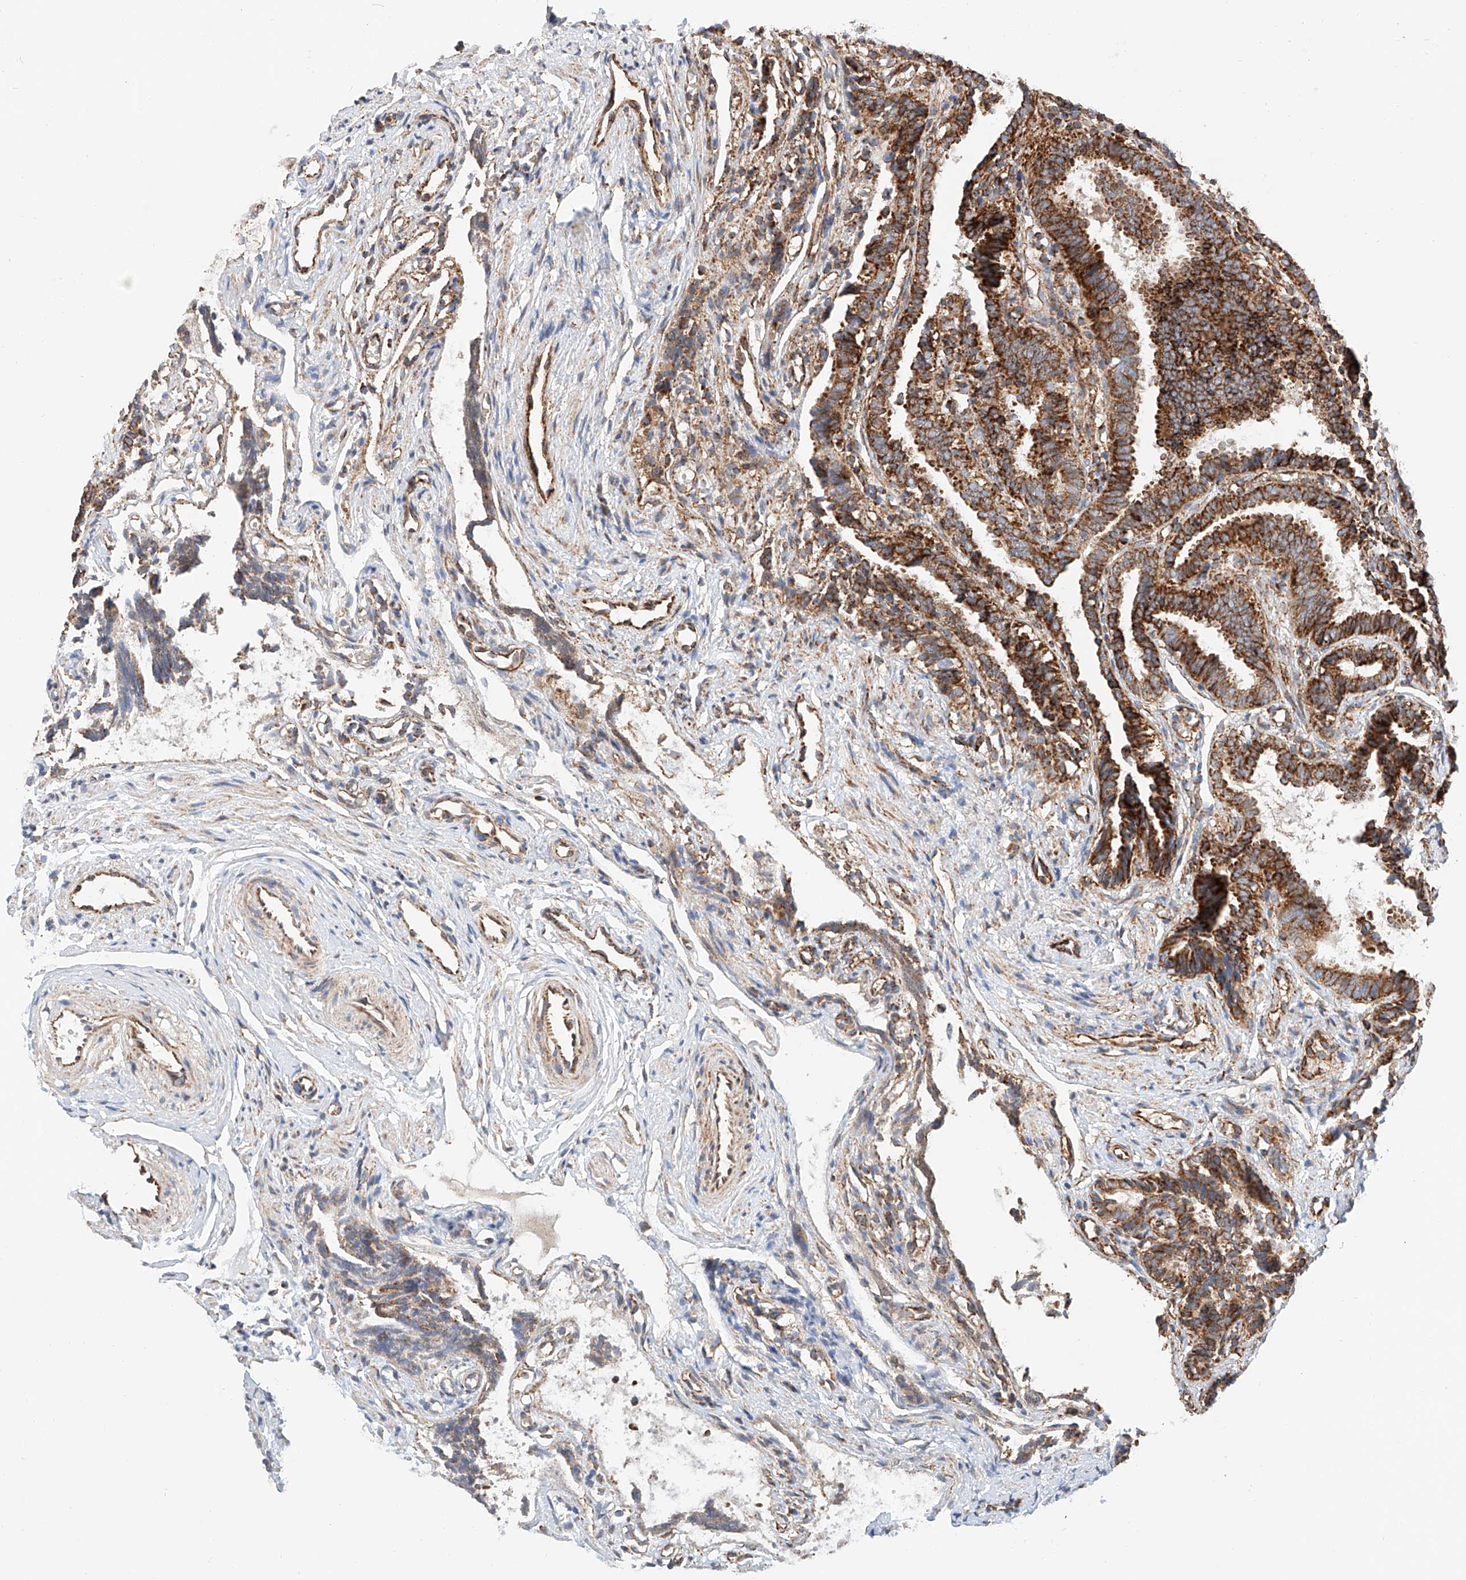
{"staining": {"intensity": "strong", "quantity": ">75%", "location": "cytoplasmic/membranous"}, "tissue": "fallopian tube", "cell_type": "Glandular cells", "image_type": "normal", "snomed": [{"axis": "morphology", "description": "Normal tissue, NOS"}, {"axis": "topography", "description": "Fallopian tube"}], "caption": "DAB (3,3'-diaminobenzidine) immunohistochemical staining of normal fallopian tube reveals strong cytoplasmic/membranous protein positivity in about >75% of glandular cells. Nuclei are stained in blue.", "gene": "NDUFV3", "patient": {"sex": "female", "age": 39}}